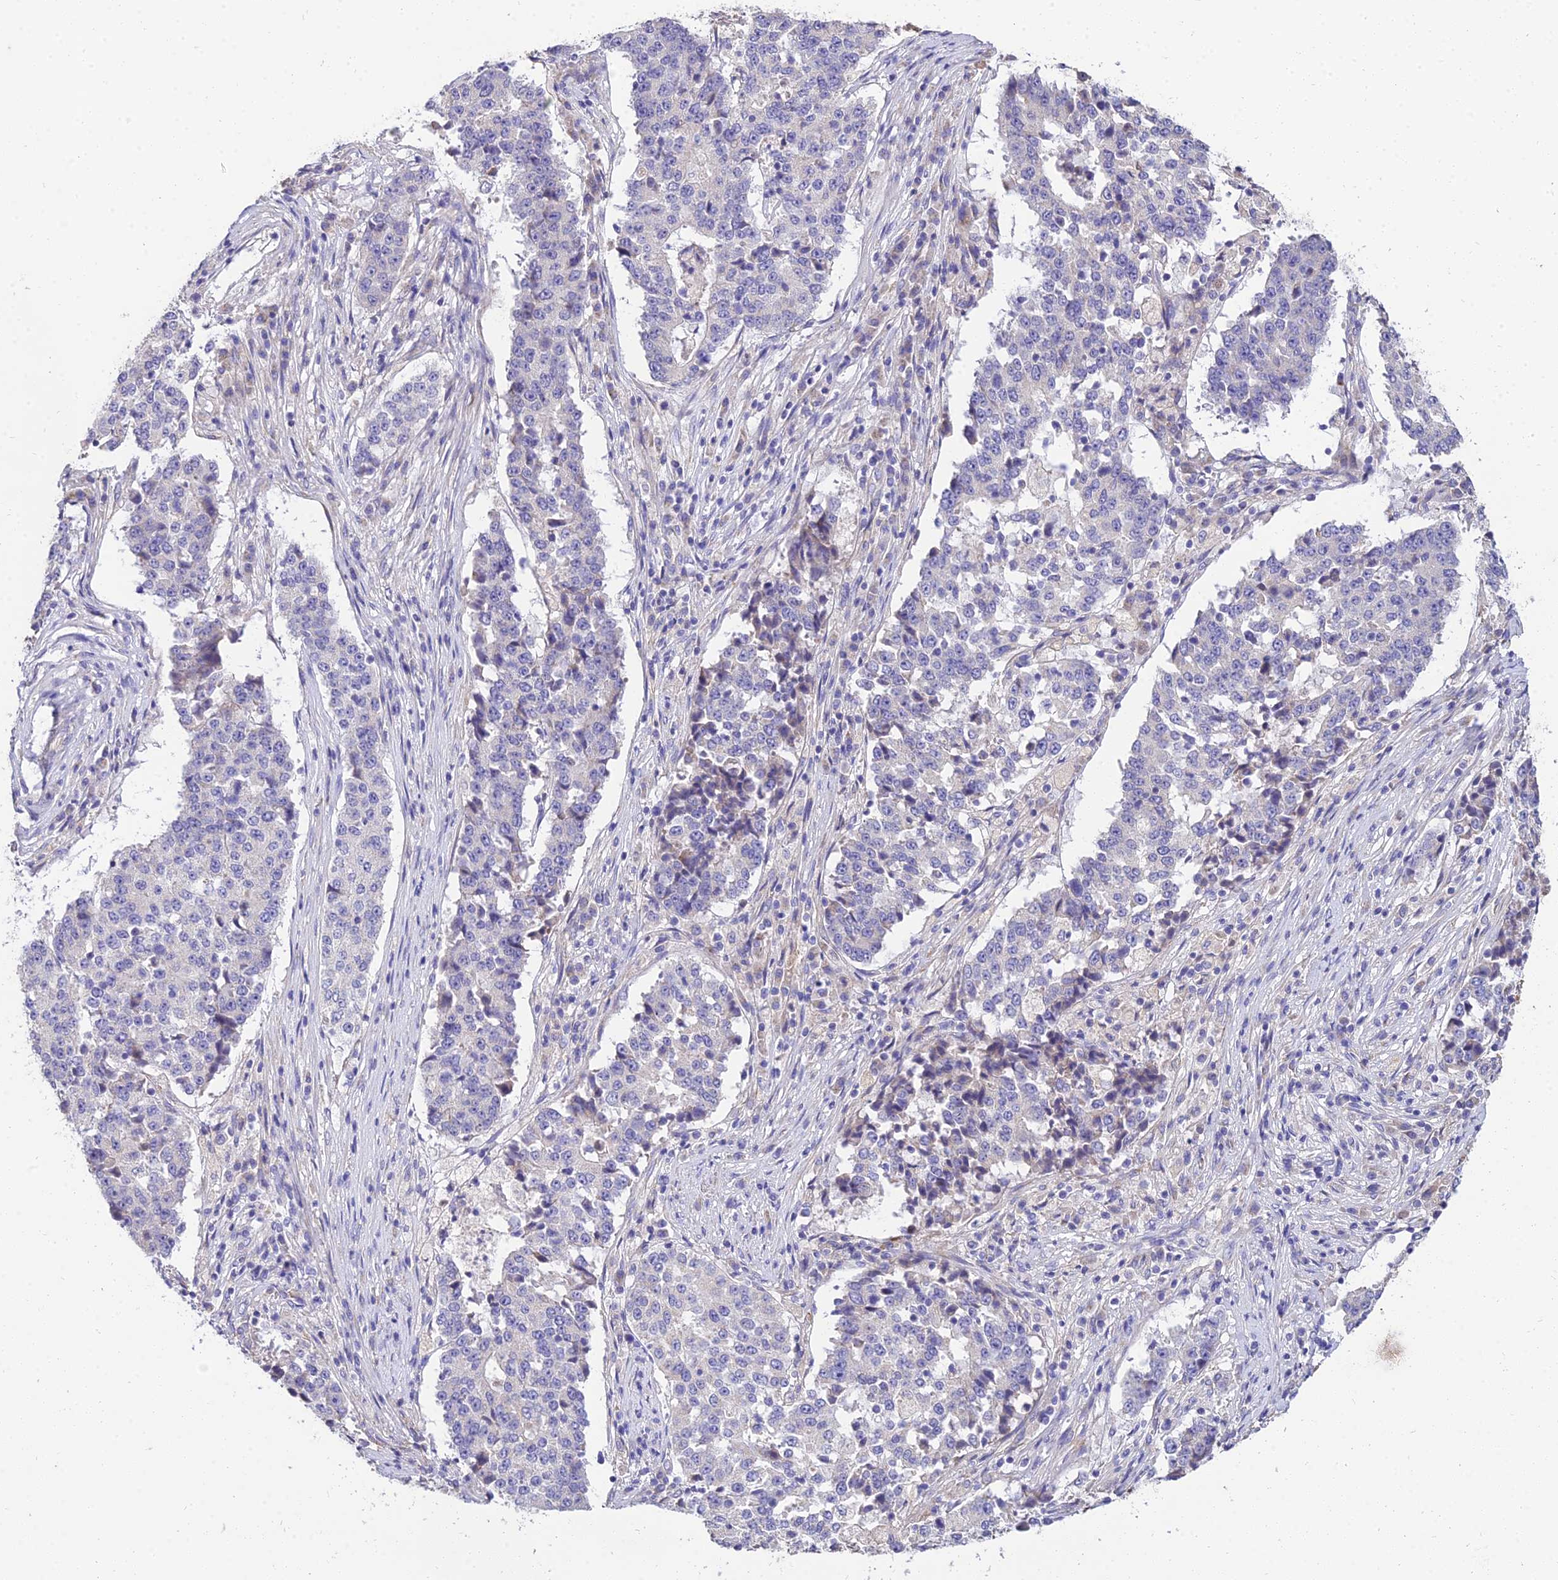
{"staining": {"intensity": "negative", "quantity": "none", "location": "none"}, "tissue": "stomach cancer", "cell_type": "Tumor cells", "image_type": "cancer", "snomed": [{"axis": "morphology", "description": "Adenocarcinoma, NOS"}, {"axis": "topography", "description": "Stomach"}], "caption": "Immunohistochemical staining of human stomach adenocarcinoma exhibits no significant positivity in tumor cells.", "gene": "ARL8B", "patient": {"sex": "male", "age": 59}}